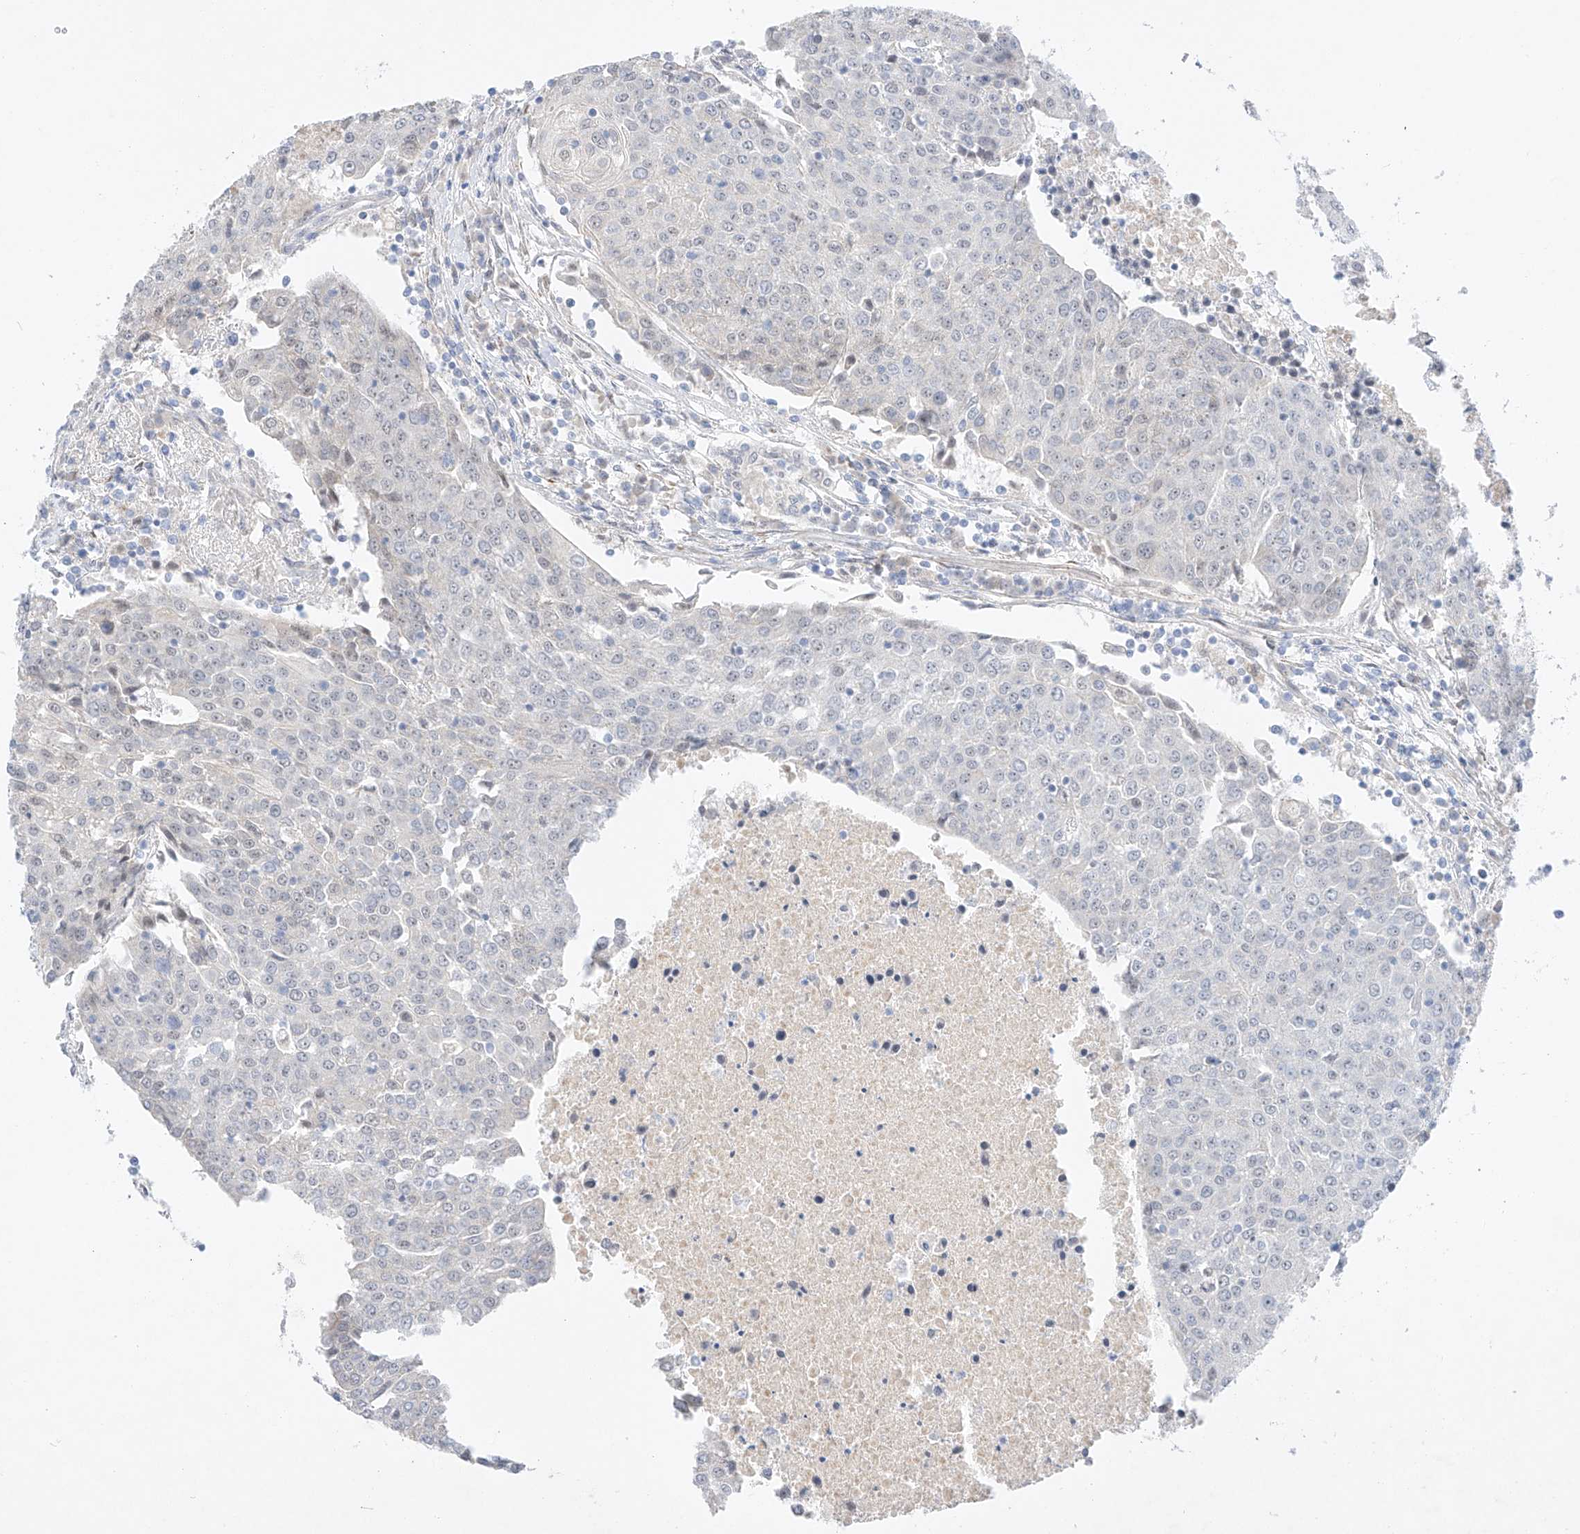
{"staining": {"intensity": "negative", "quantity": "none", "location": "none"}, "tissue": "urothelial cancer", "cell_type": "Tumor cells", "image_type": "cancer", "snomed": [{"axis": "morphology", "description": "Urothelial carcinoma, High grade"}, {"axis": "topography", "description": "Urinary bladder"}], "caption": "Immunohistochemistry (IHC) of urothelial cancer reveals no staining in tumor cells.", "gene": "IL22RA2", "patient": {"sex": "female", "age": 85}}